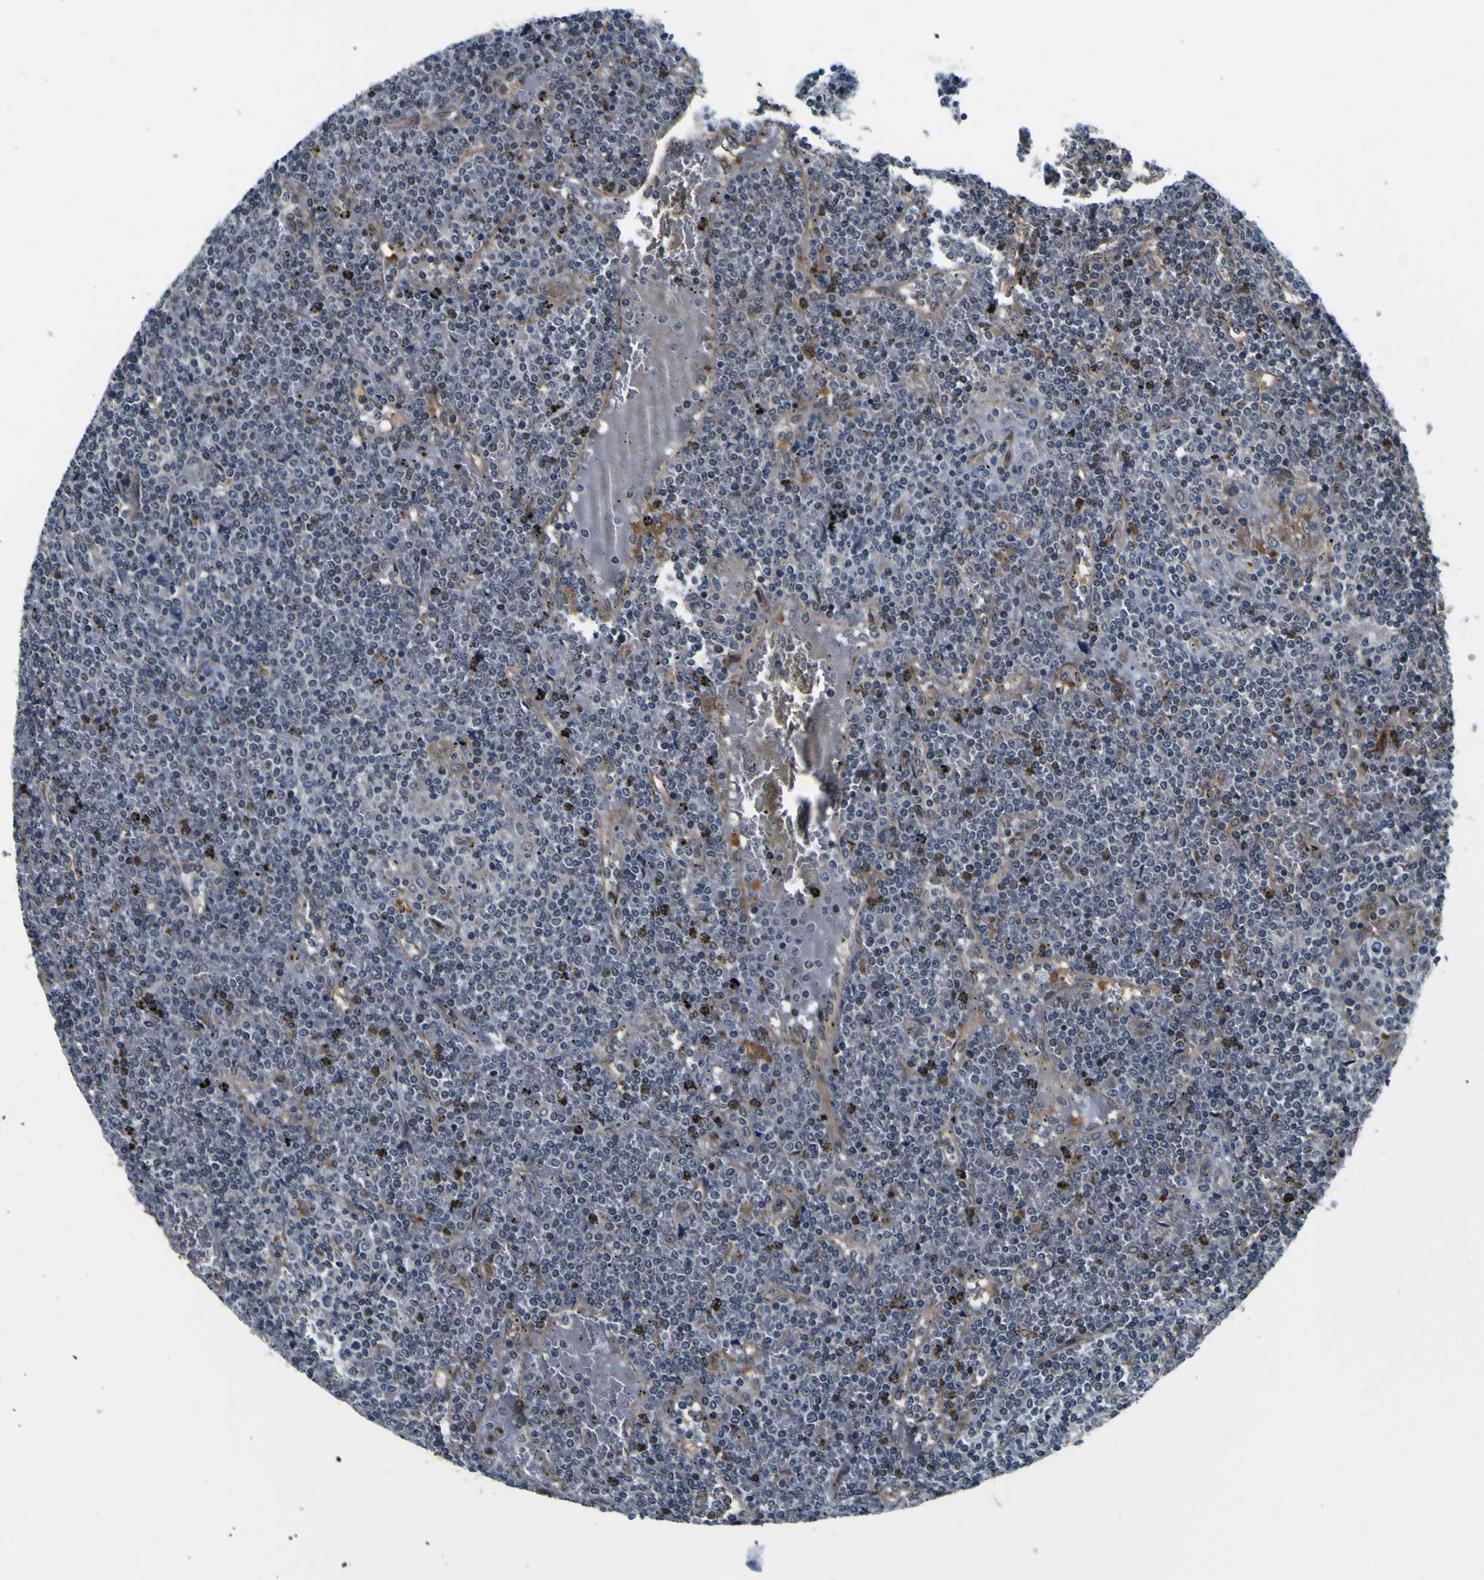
{"staining": {"intensity": "negative", "quantity": "none", "location": "none"}, "tissue": "lymphoma", "cell_type": "Tumor cells", "image_type": "cancer", "snomed": [{"axis": "morphology", "description": "Malignant lymphoma, non-Hodgkin's type, Low grade"}, {"axis": "topography", "description": "Spleen"}], "caption": "DAB immunohistochemical staining of human lymphoma exhibits no significant positivity in tumor cells.", "gene": "POSTN", "patient": {"sex": "female", "age": 19}}